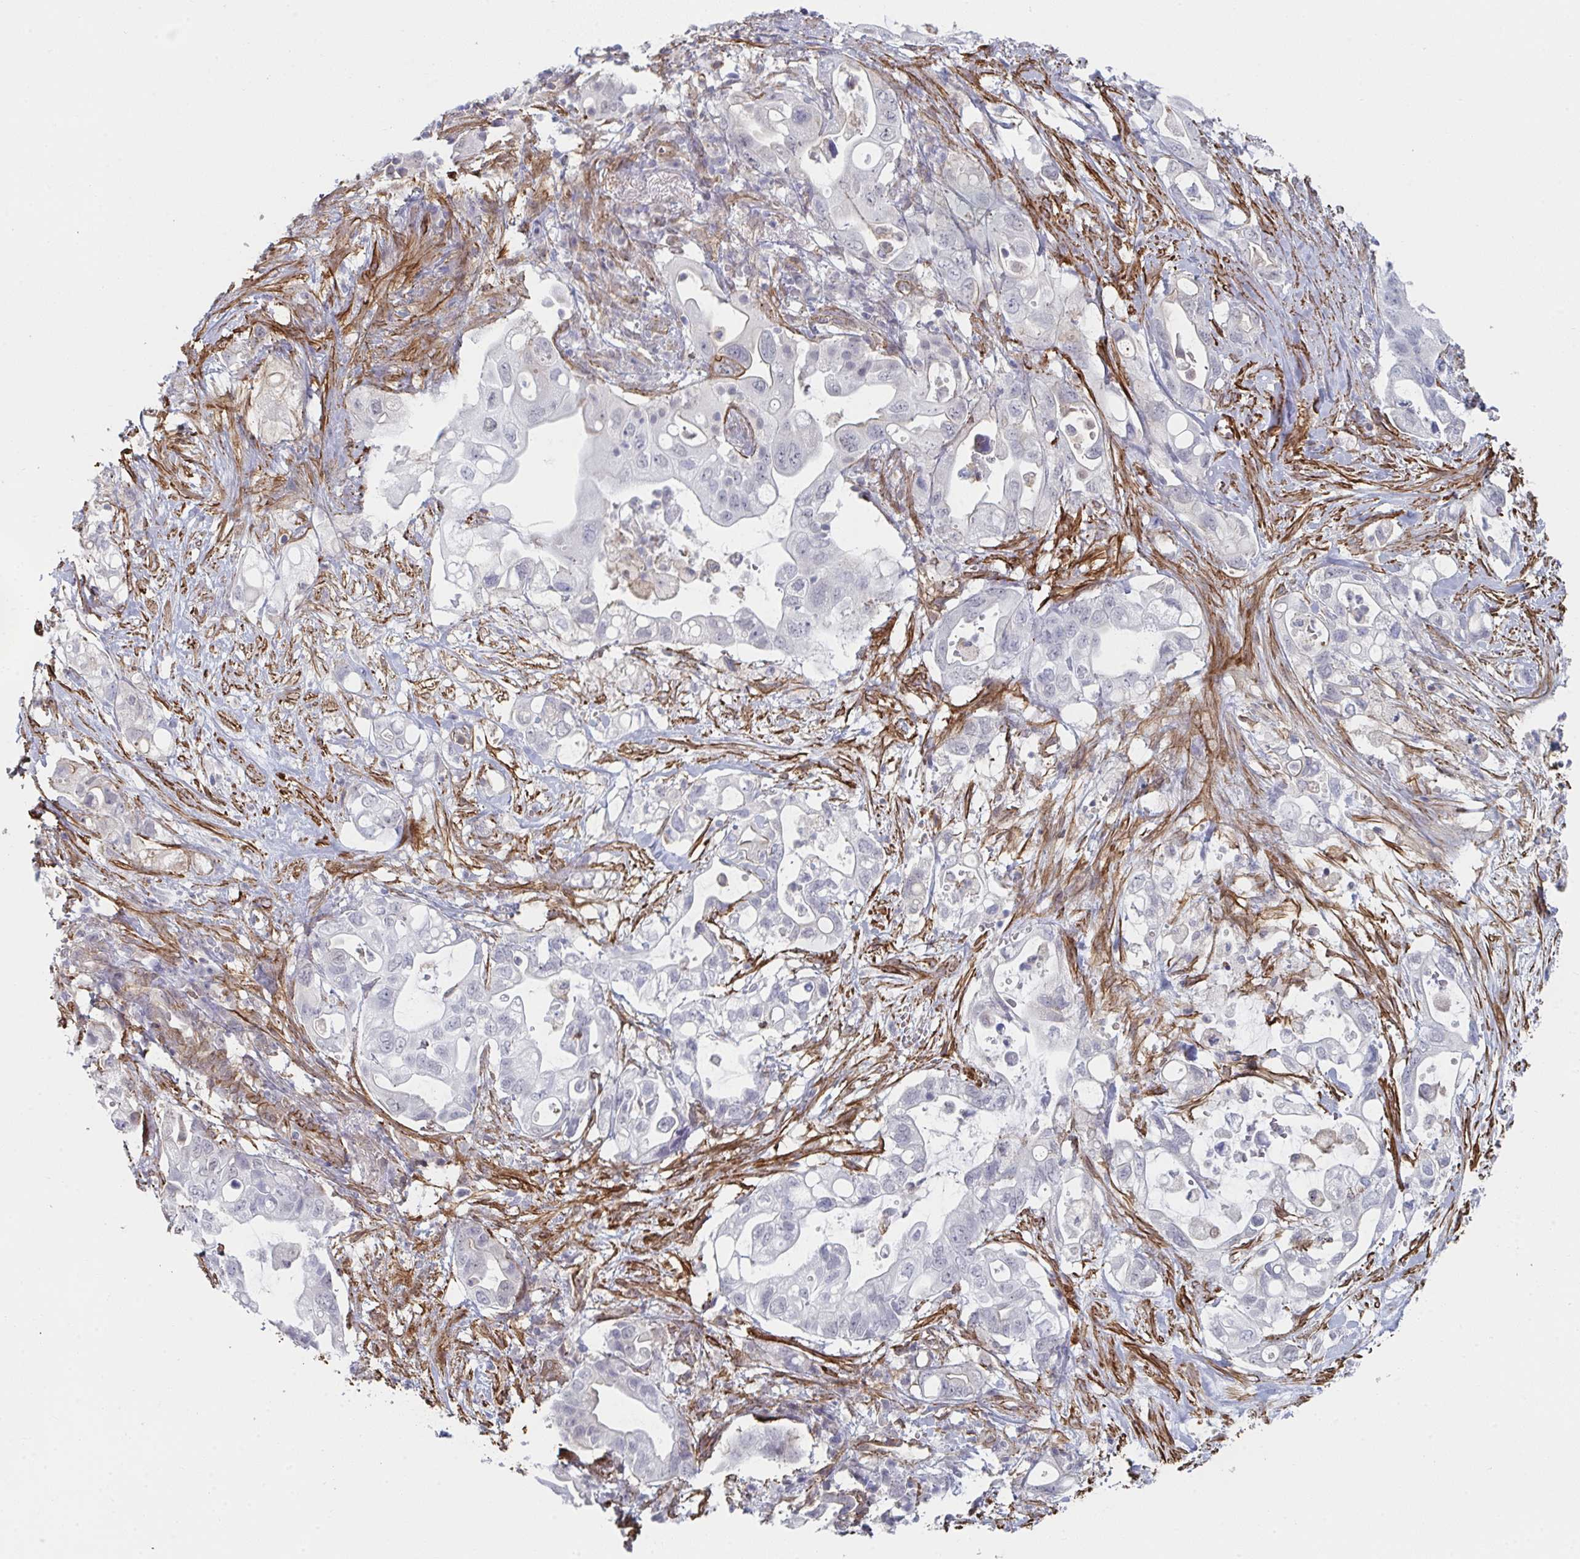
{"staining": {"intensity": "negative", "quantity": "none", "location": "none"}, "tissue": "pancreatic cancer", "cell_type": "Tumor cells", "image_type": "cancer", "snomed": [{"axis": "morphology", "description": "Adenocarcinoma, NOS"}, {"axis": "topography", "description": "Pancreas"}], "caption": "This is an immunohistochemistry image of adenocarcinoma (pancreatic). There is no staining in tumor cells.", "gene": "NEURL4", "patient": {"sex": "female", "age": 72}}